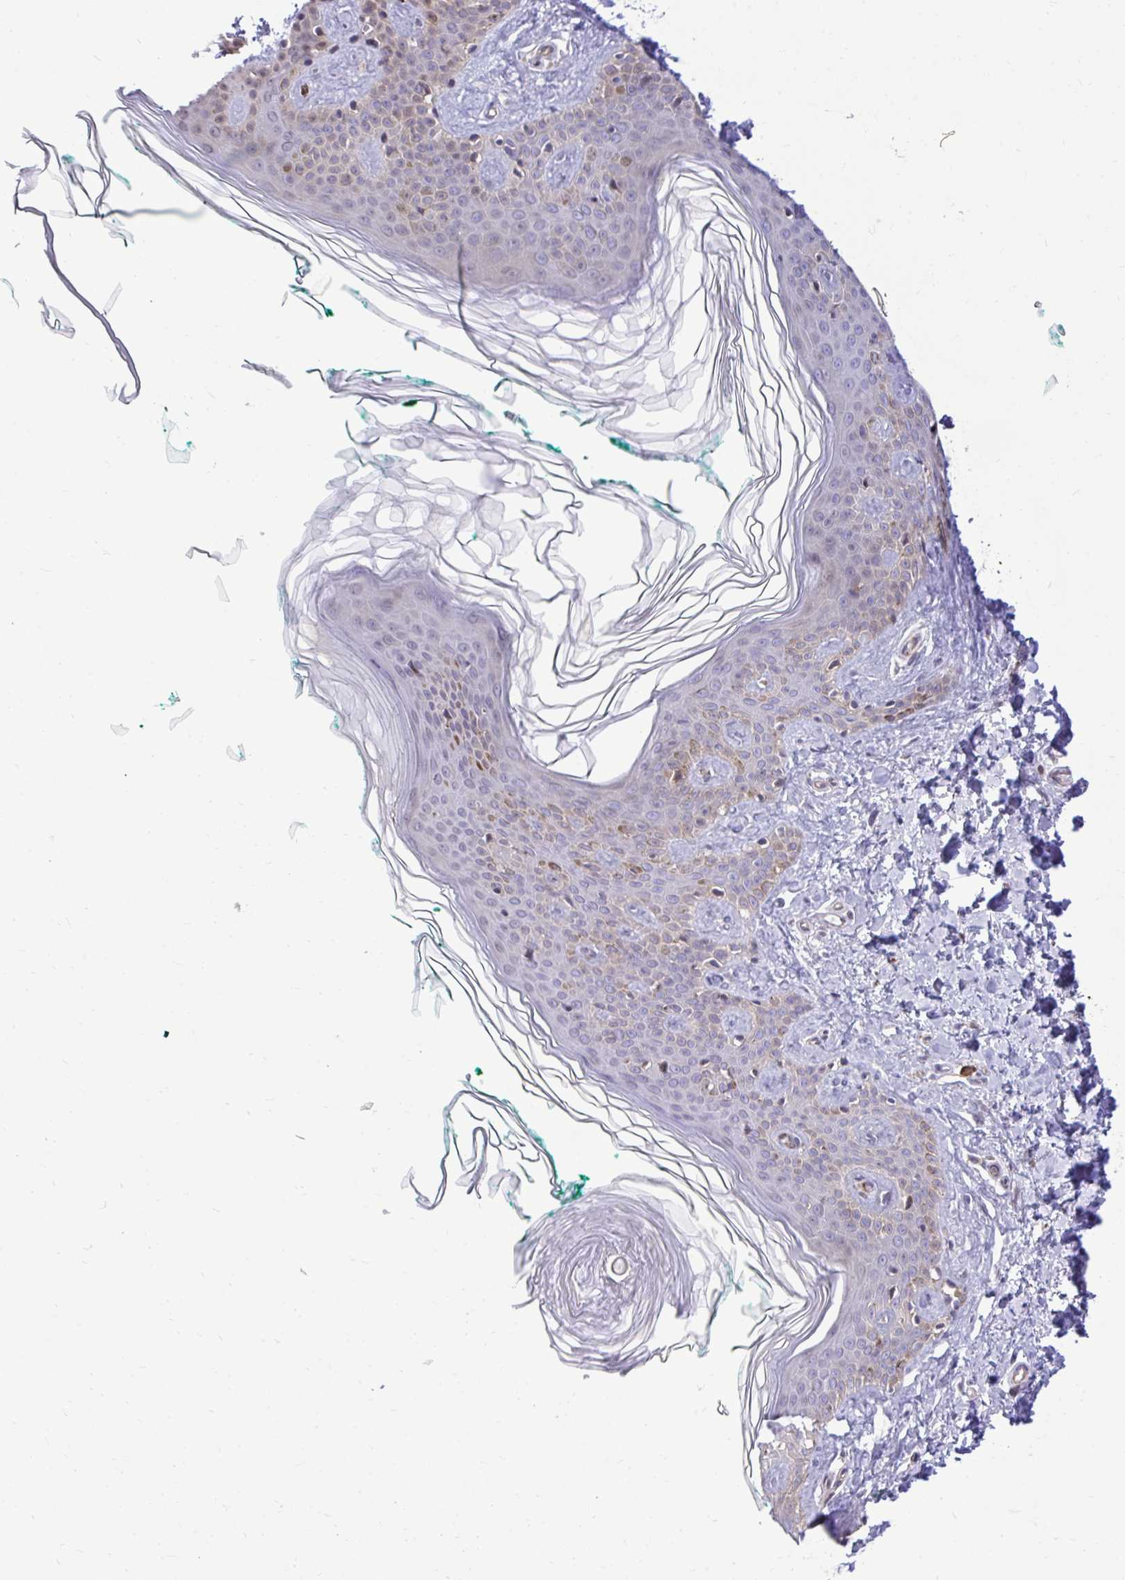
{"staining": {"intensity": "negative", "quantity": "none", "location": "none"}, "tissue": "skin", "cell_type": "Fibroblasts", "image_type": "normal", "snomed": [{"axis": "morphology", "description": "Normal tissue, NOS"}, {"axis": "topography", "description": "Skin"}, {"axis": "topography", "description": "Peripheral nerve tissue"}], "caption": "Normal skin was stained to show a protein in brown. There is no significant expression in fibroblasts.", "gene": "METTL9", "patient": {"sex": "female", "age": 45}}